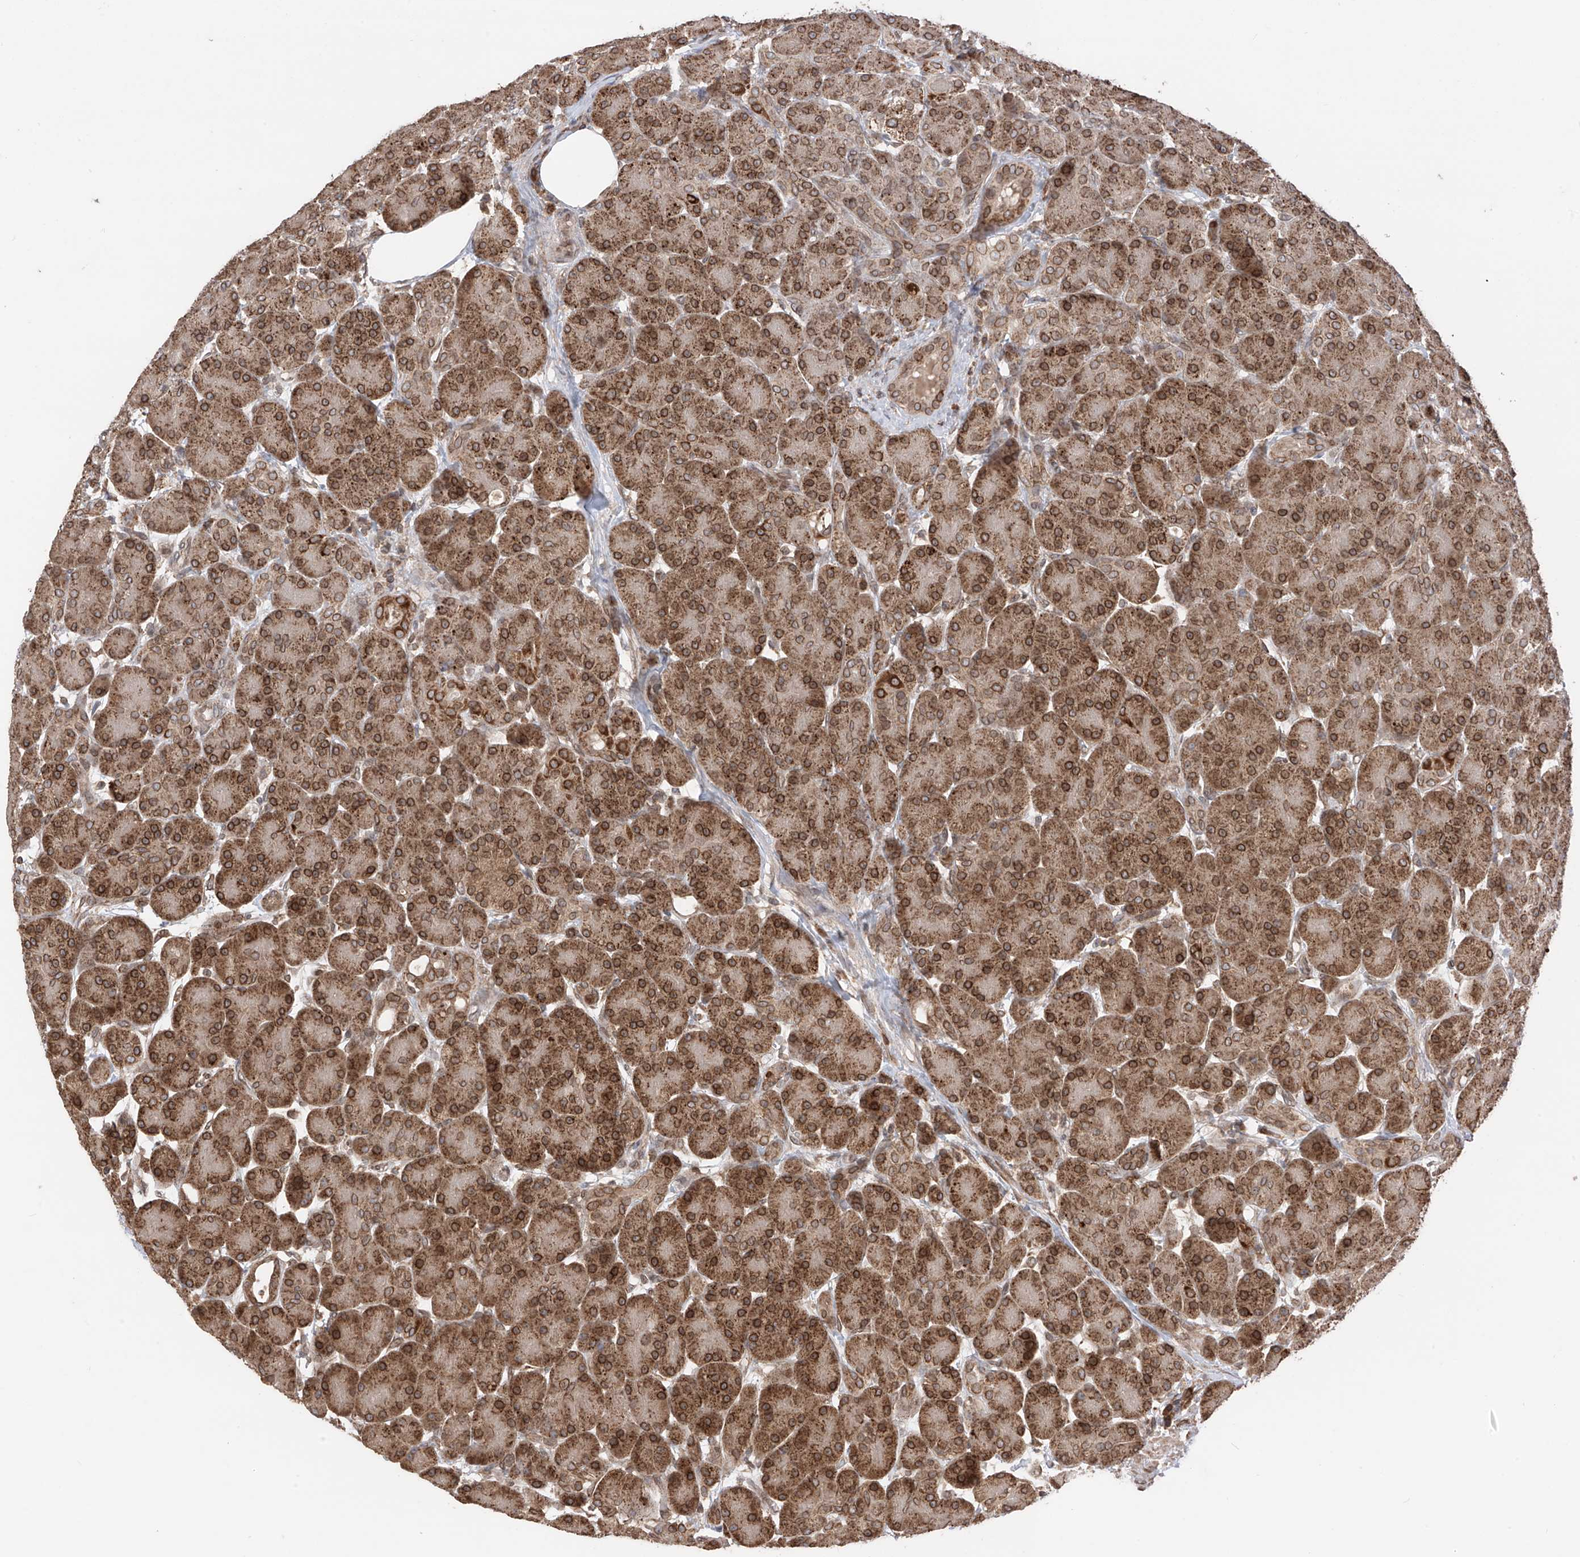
{"staining": {"intensity": "moderate", "quantity": ">75%", "location": "cytoplasmic/membranous,nuclear"}, "tissue": "pancreas", "cell_type": "Exocrine glandular cells", "image_type": "normal", "snomed": [{"axis": "morphology", "description": "Normal tissue, NOS"}, {"axis": "topography", "description": "Pancreas"}], "caption": "The photomicrograph exhibits staining of unremarkable pancreas, revealing moderate cytoplasmic/membranous,nuclear protein expression (brown color) within exocrine glandular cells.", "gene": "AHCTF1", "patient": {"sex": "male", "age": 63}}